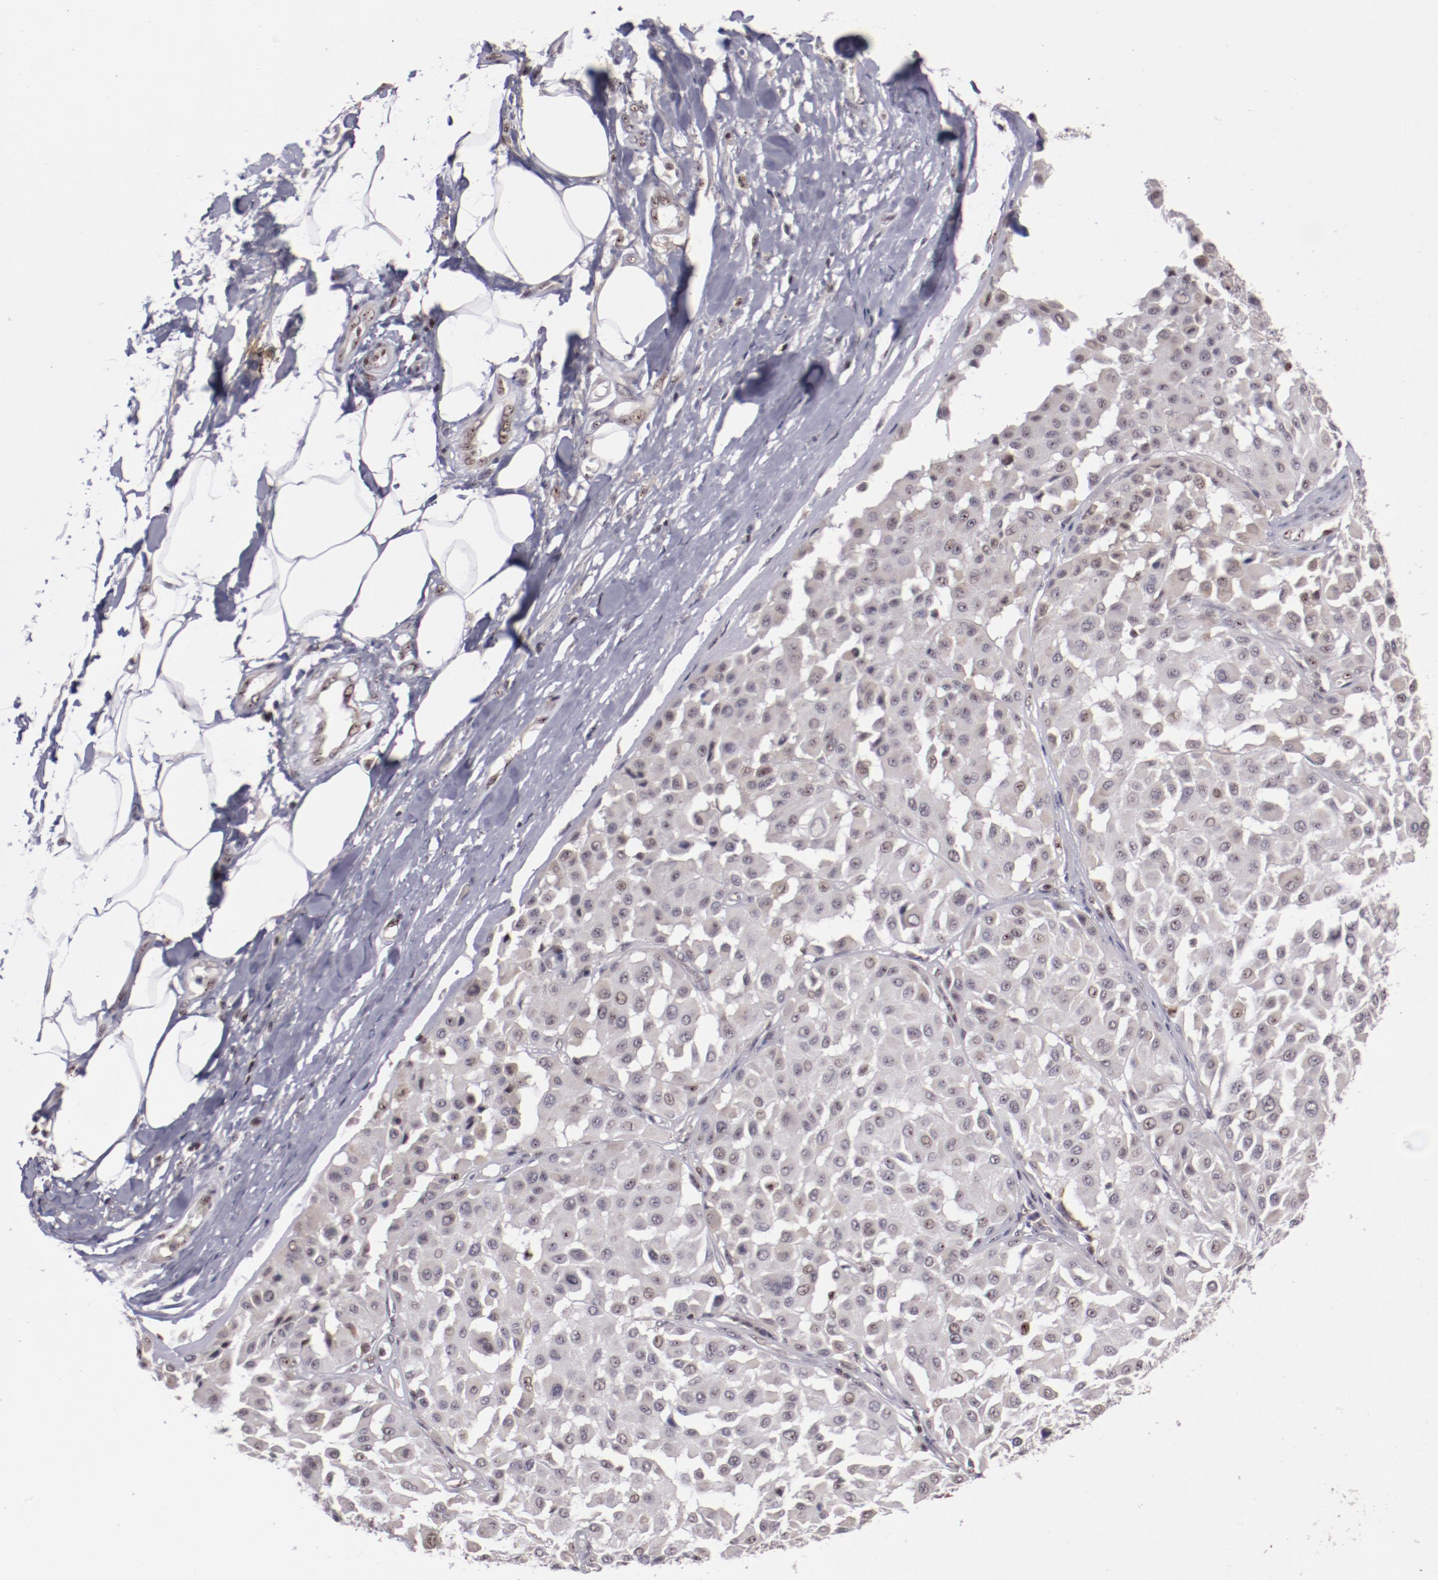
{"staining": {"intensity": "moderate", "quantity": "<25%", "location": "cytoplasmic/membranous,nuclear"}, "tissue": "melanoma", "cell_type": "Tumor cells", "image_type": "cancer", "snomed": [{"axis": "morphology", "description": "Malignant melanoma, Metastatic site"}, {"axis": "topography", "description": "Soft tissue"}], "caption": "IHC histopathology image of neoplastic tissue: melanoma stained using IHC exhibits low levels of moderate protein expression localized specifically in the cytoplasmic/membranous and nuclear of tumor cells, appearing as a cytoplasmic/membranous and nuclear brown color.", "gene": "DDX24", "patient": {"sex": "male", "age": 41}}